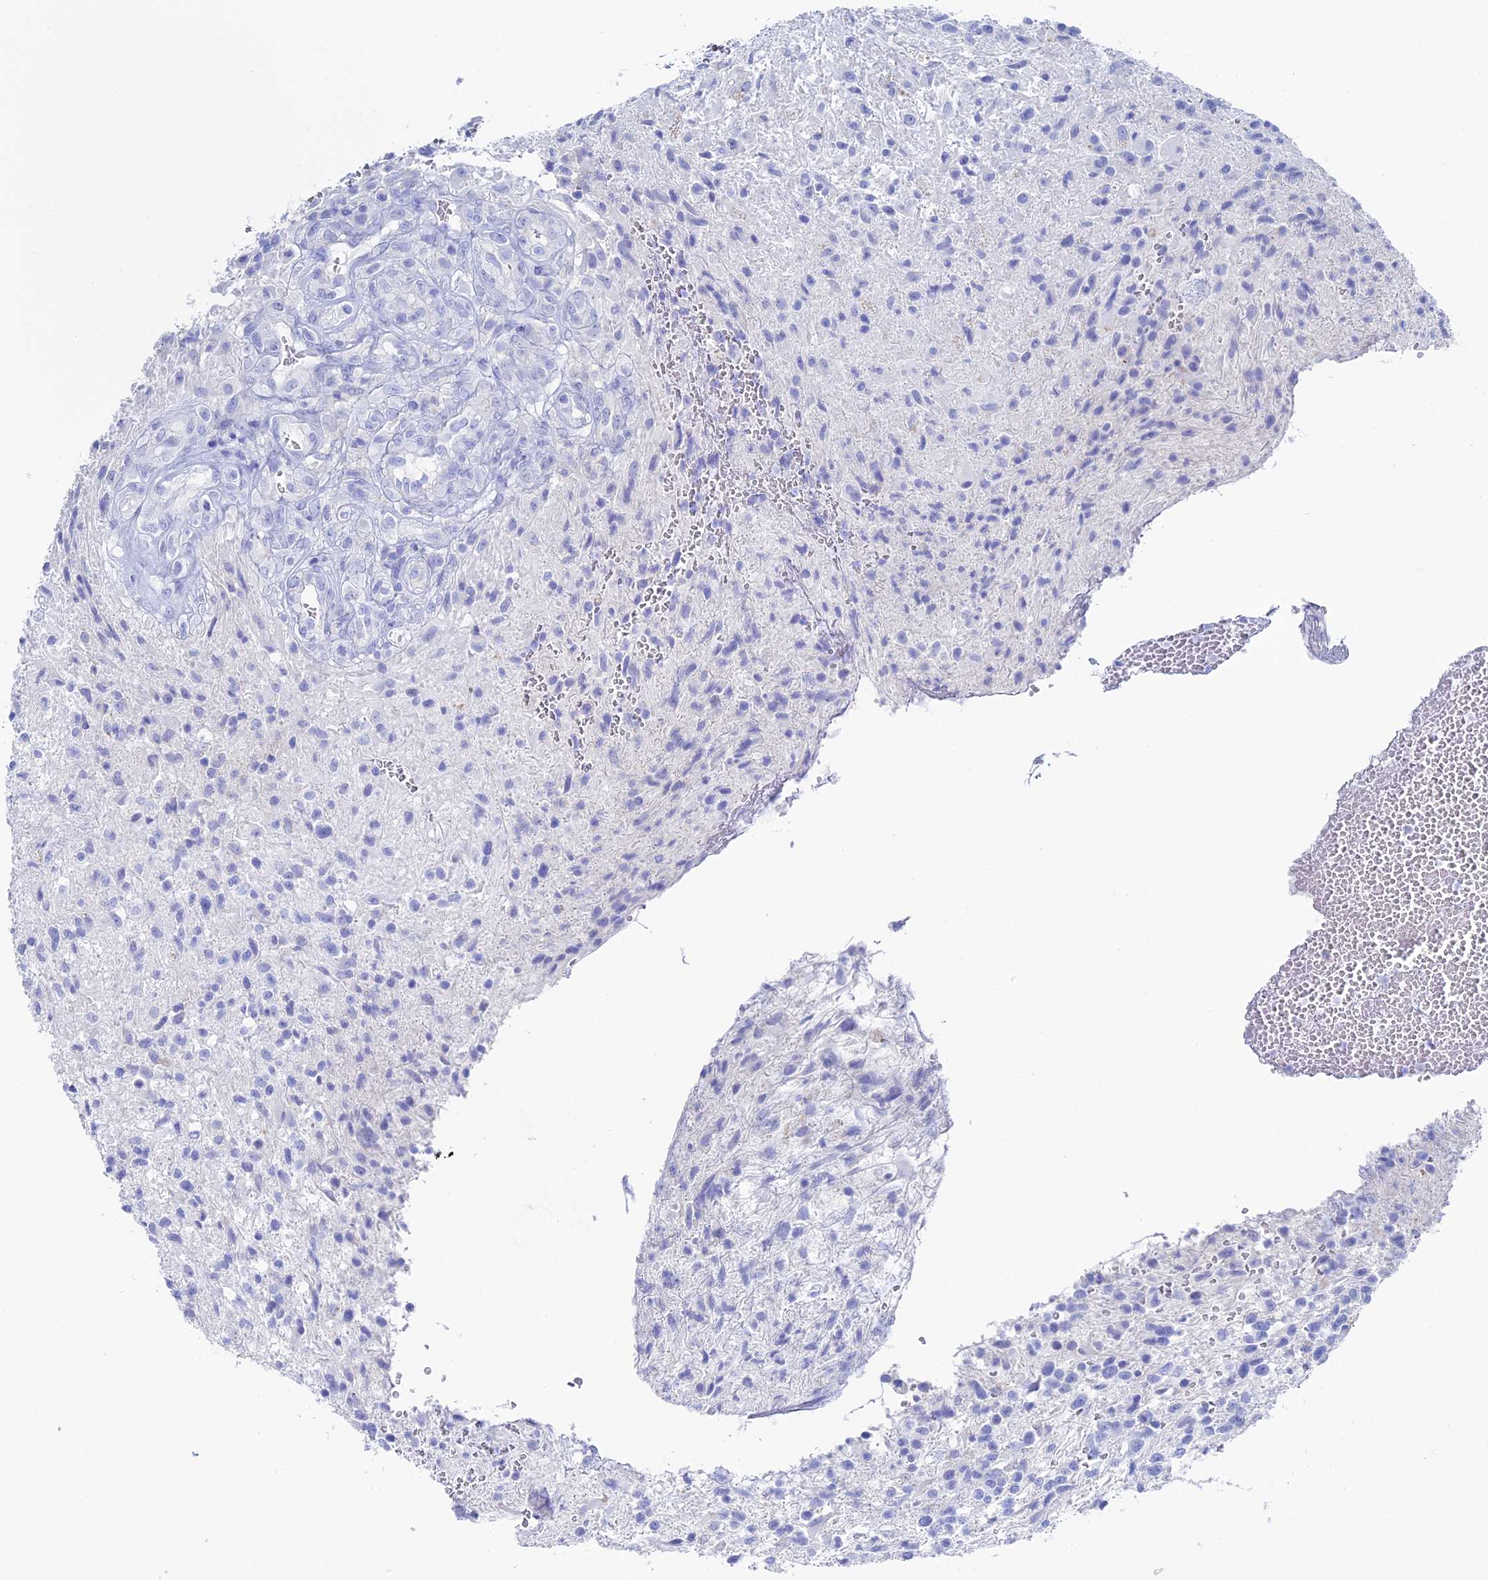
{"staining": {"intensity": "negative", "quantity": "none", "location": "none"}, "tissue": "glioma", "cell_type": "Tumor cells", "image_type": "cancer", "snomed": [{"axis": "morphology", "description": "Glioma, malignant, High grade"}, {"axis": "topography", "description": "Brain"}], "caption": "A photomicrograph of glioma stained for a protein shows no brown staining in tumor cells.", "gene": "UNC119", "patient": {"sex": "male", "age": 56}}